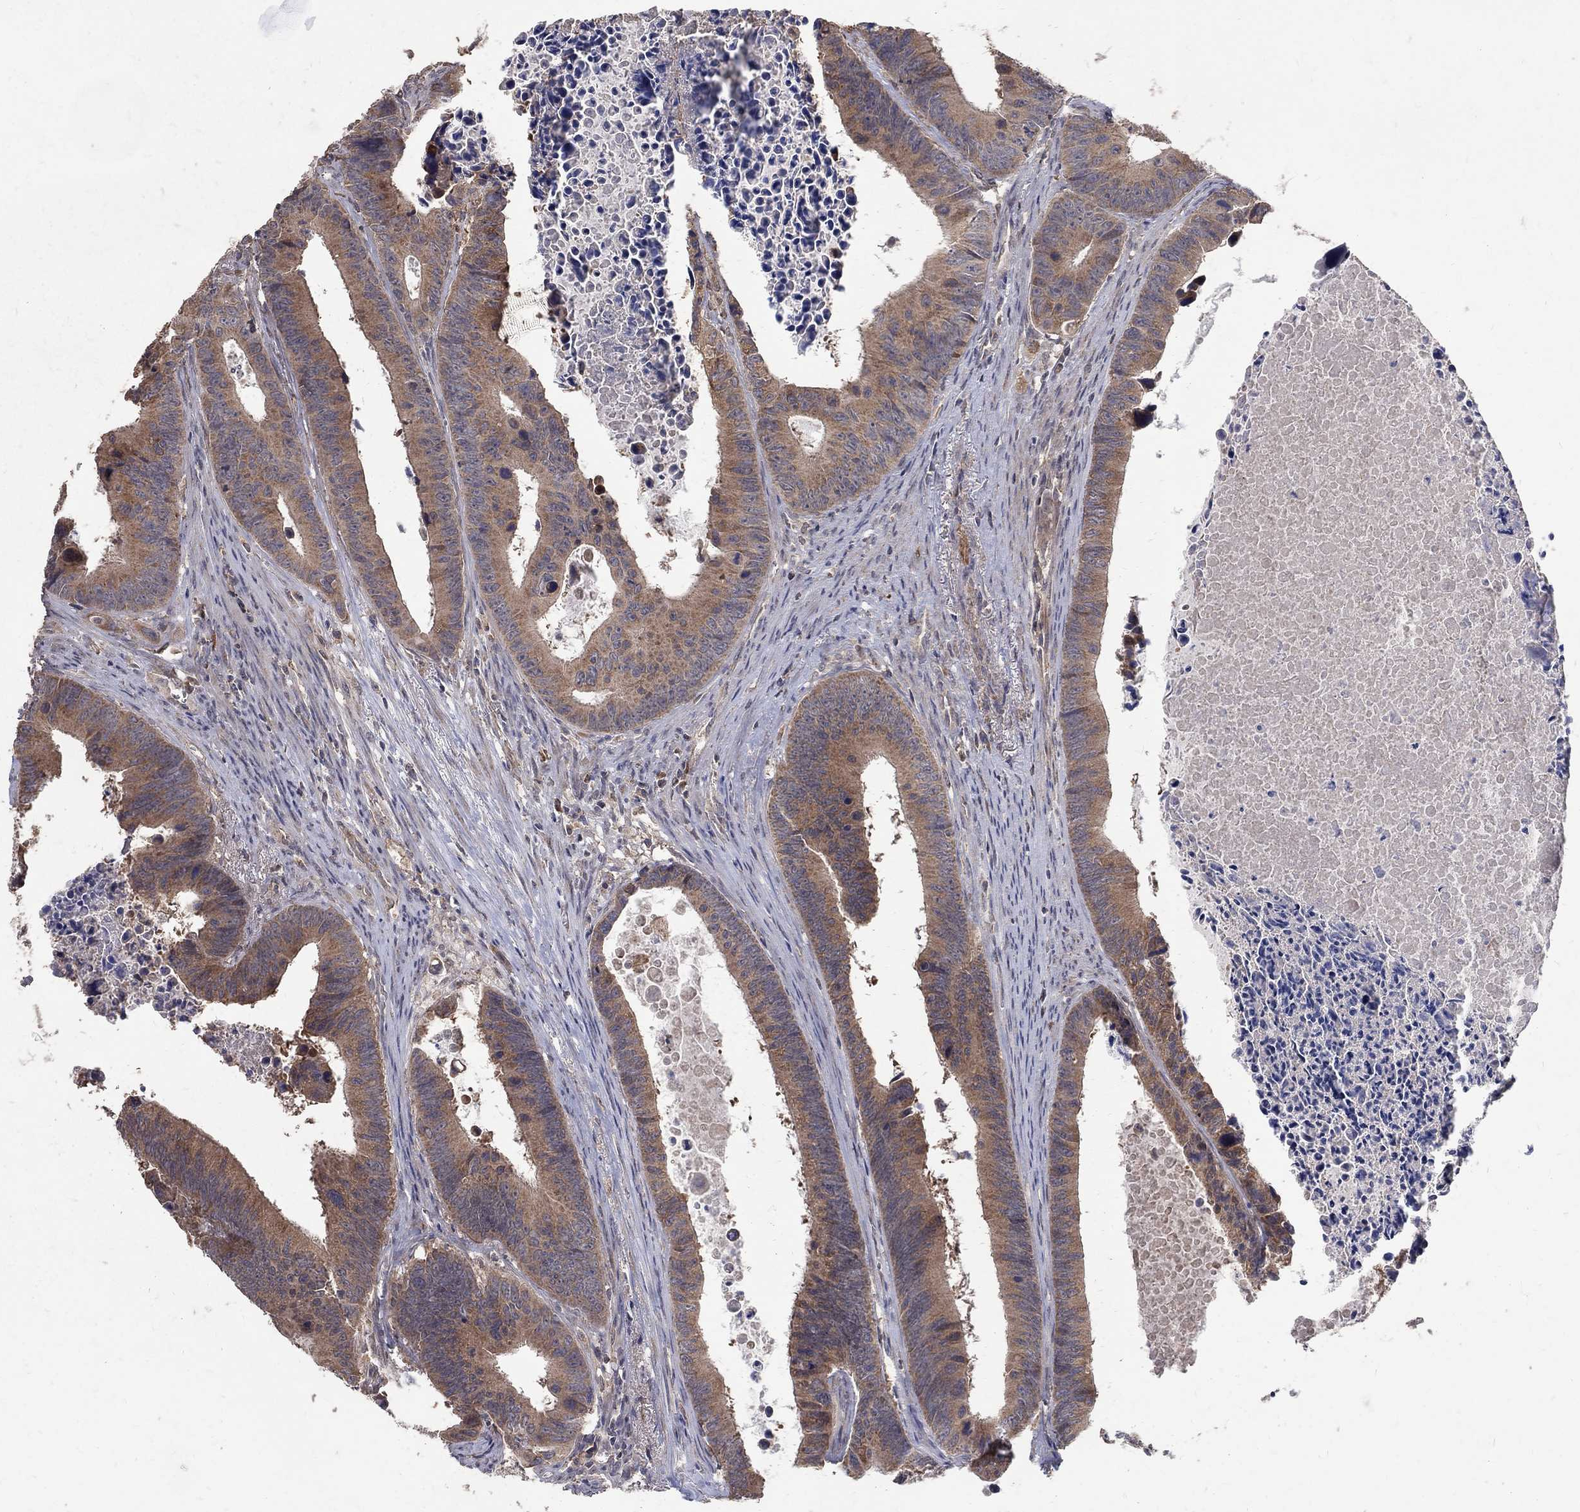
{"staining": {"intensity": "moderate", "quantity": "25%-75%", "location": "cytoplasmic/membranous"}, "tissue": "colorectal cancer", "cell_type": "Tumor cells", "image_type": "cancer", "snomed": [{"axis": "morphology", "description": "Adenocarcinoma, NOS"}, {"axis": "topography", "description": "Colon"}], "caption": "Approximately 25%-75% of tumor cells in human adenocarcinoma (colorectal) display moderate cytoplasmic/membranous protein positivity as visualized by brown immunohistochemical staining.", "gene": "C17orf75", "patient": {"sex": "female", "age": 87}}